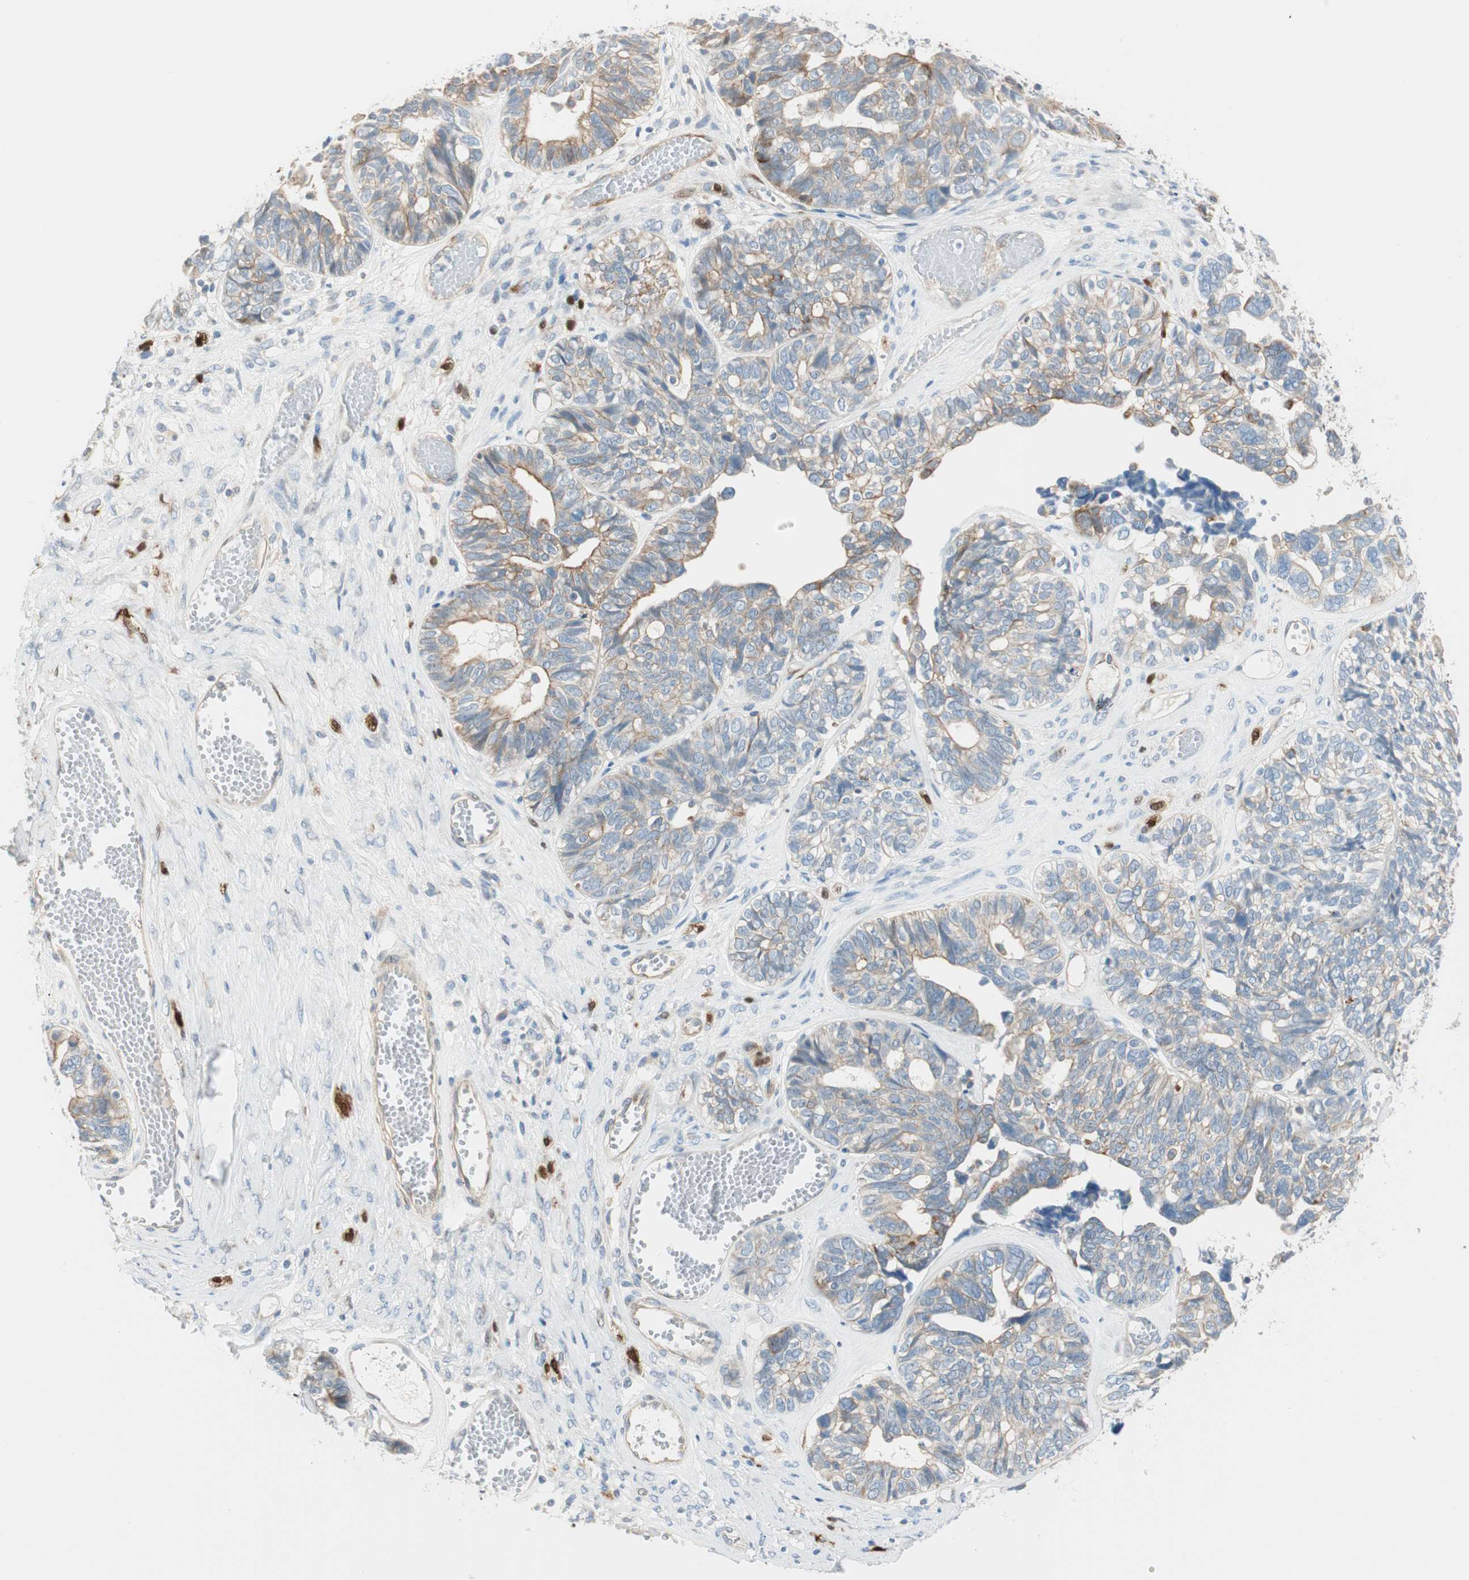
{"staining": {"intensity": "weak", "quantity": "25%-75%", "location": "cytoplasmic/membranous"}, "tissue": "ovarian cancer", "cell_type": "Tumor cells", "image_type": "cancer", "snomed": [{"axis": "morphology", "description": "Cystadenocarcinoma, serous, NOS"}, {"axis": "topography", "description": "Ovary"}], "caption": "The micrograph displays staining of ovarian serous cystadenocarcinoma, revealing weak cytoplasmic/membranous protein expression (brown color) within tumor cells.", "gene": "CDK3", "patient": {"sex": "female", "age": 79}}